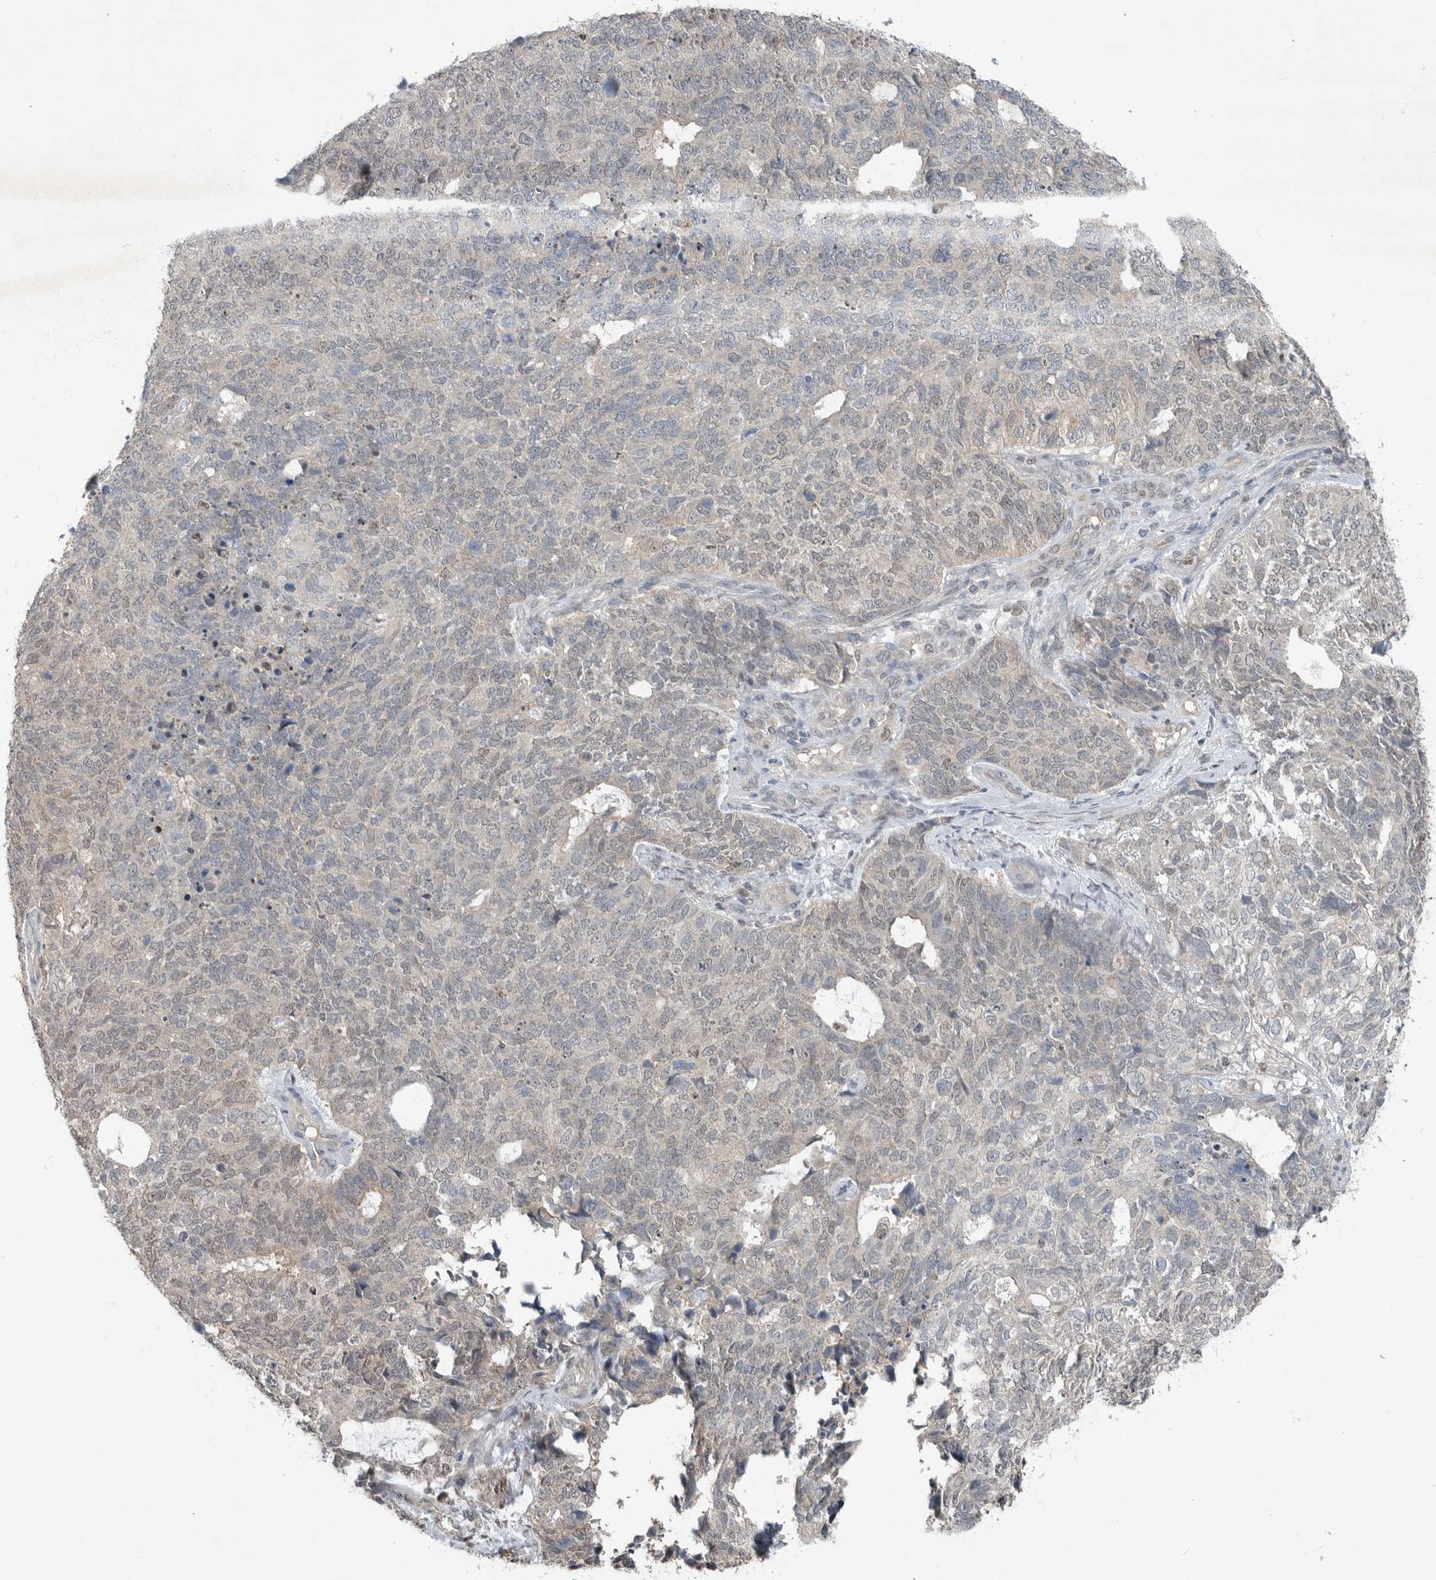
{"staining": {"intensity": "negative", "quantity": "none", "location": "none"}, "tissue": "cervical cancer", "cell_type": "Tumor cells", "image_type": "cancer", "snomed": [{"axis": "morphology", "description": "Squamous cell carcinoma, NOS"}, {"axis": "topography", "description": "Cervix"}], "caption": "Tumor cells are negative for brown protein staining in cervical cancer.", "gene": "MFAP3L", "patient": {"sex": "female", "age": 63}}